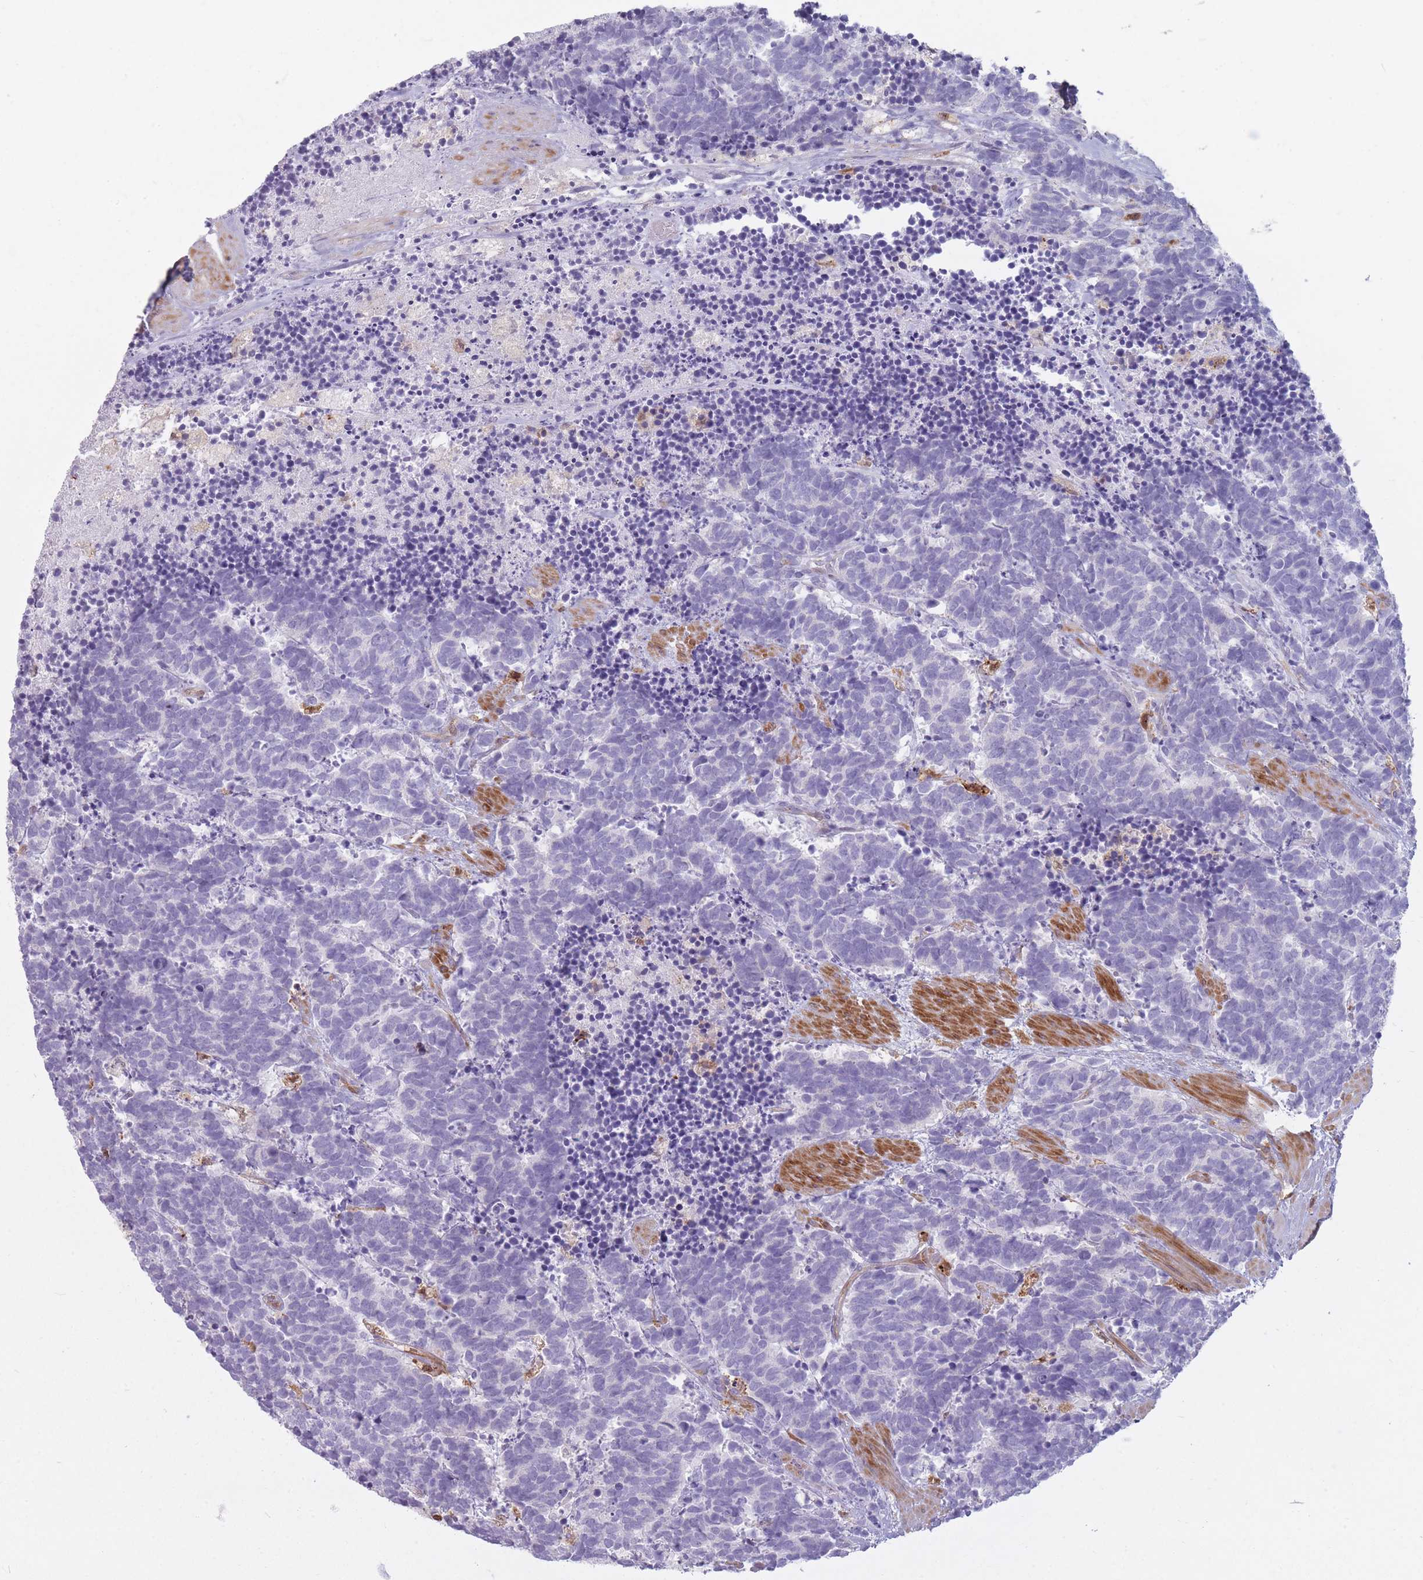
{"staining": {"intensity": "negative", "quantity": "none", "location": "none"}, "tissue": "carcinoid", "cell_type": "Tumor cells", "image_type": "cancer", "snomed": [{"axis": "morphology", "description": "Carcinoma, NOS"}, {"axis": "morphology", "description": "Carcinoid, malignant, NOS"}, {"axis": "topography", "description": "Prostate"}], "caption": "Photomicrograph shows no significant protein staining in tumor cells of carcinoid.", "gene": "LGALS9", "patient": {"sex": "male", "age": 57}}